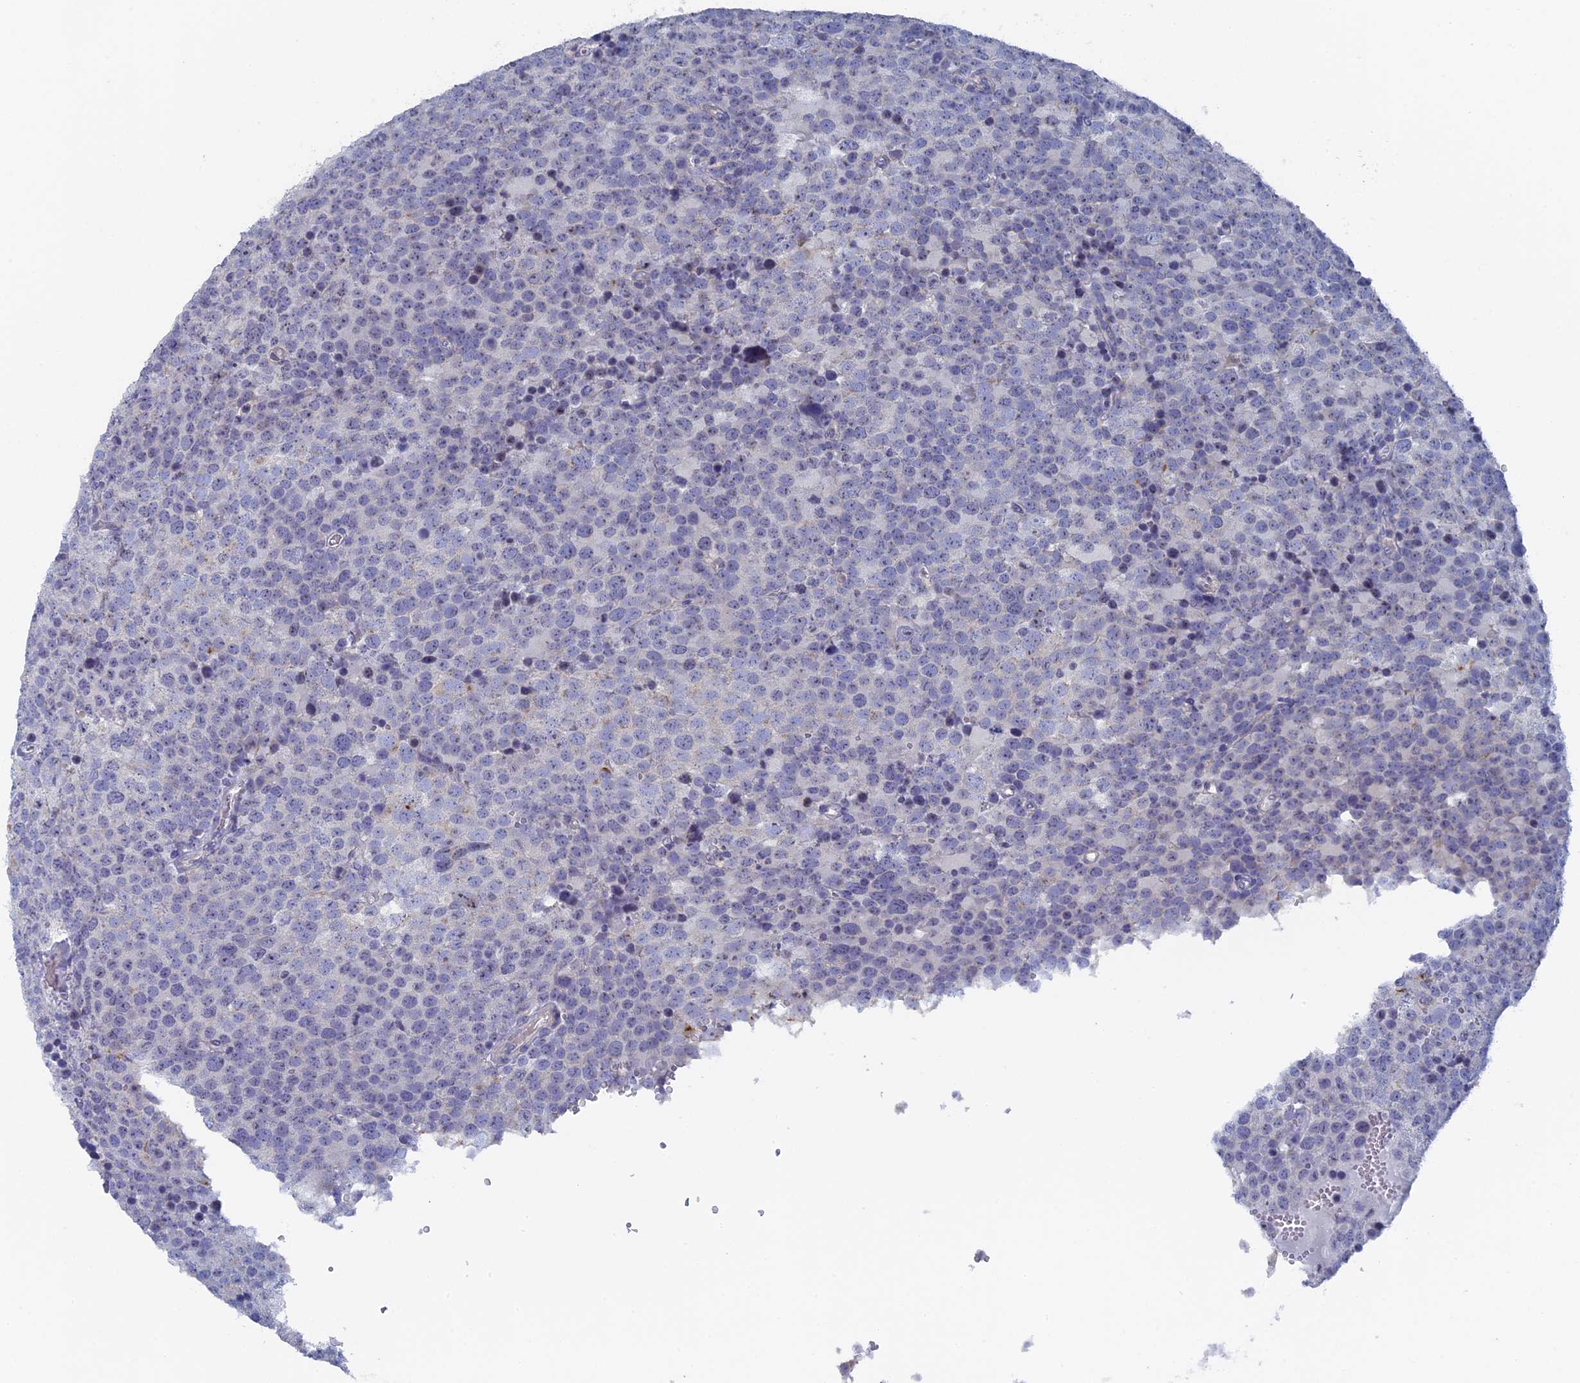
{"staining": {"intensity": "negative", "quantity": "none", "location": "none"}, "tissue": "testis cancer", "cell_type": "Tumor cells", "image_type": "cancer", "snomed": [{"axis": "morphology", "description": "Seminoma, NOS"}, {"axis": "topography", "description": "Testis"}], "caption": "A photomicrograph of testis cancer (seminoma) stained for a protein demonstrates no brown staining in tumor cells.", "gene": "SRFBP1", "patient": {"sex": "male", "age": 71}}